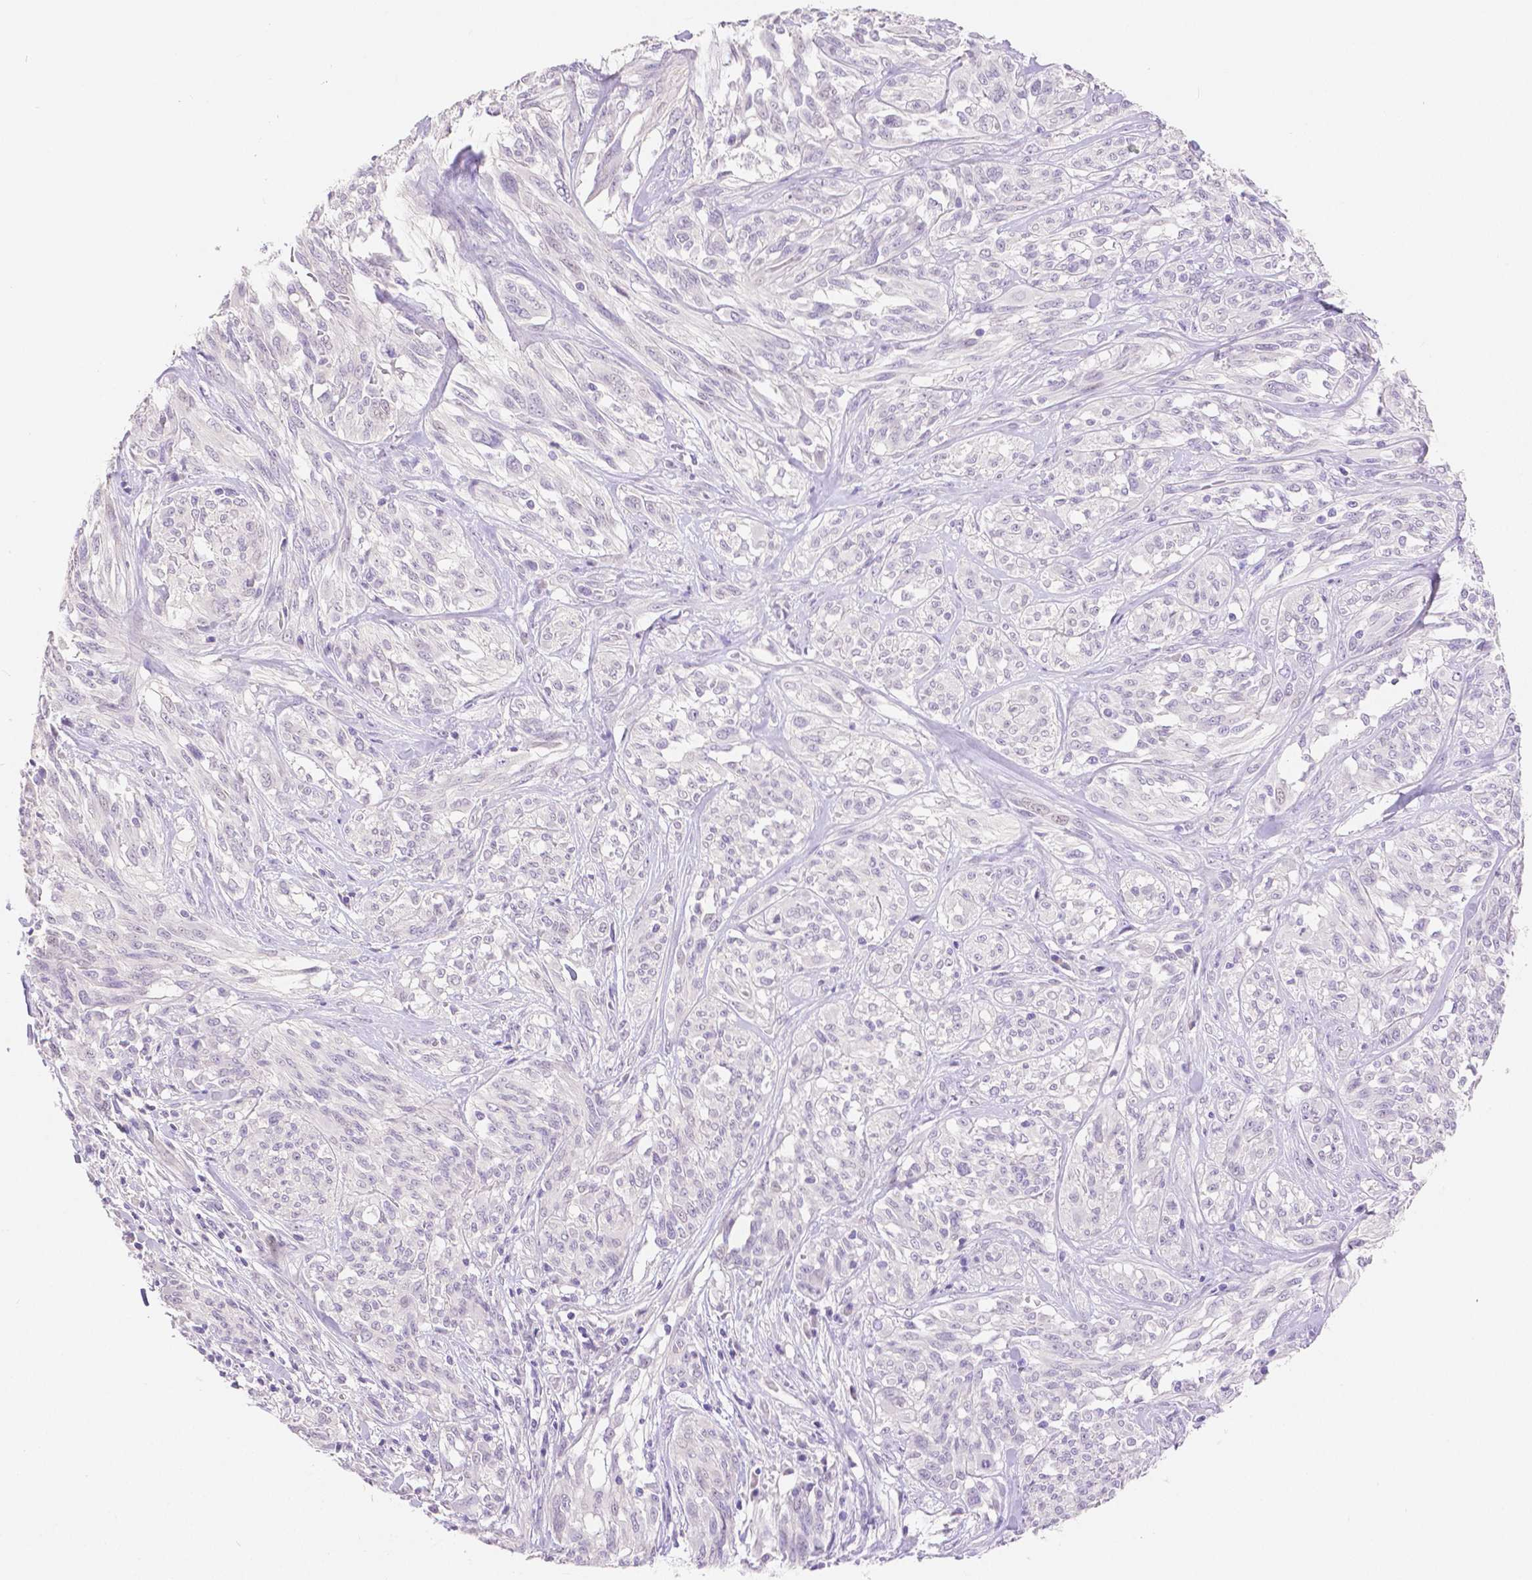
{"staining": {"intensity": "negative", "quantity": "none", "location": "none"}, "tissue": "melanoma", "cell_type": "Tumor cells", "image_type": "cancer", "snomed": [{"axis": "morphology", "description": "Malignant melanoma, NOS"}, {"axis": "topography", "description": "Skin"}], "caption": "An immunohistochemistry (IHC) photomicrograph of melanoma is shown. There is no staining in tumor cells of melanoma.", "gene": "HNF1B", "patient": {"sex": "female", "age": 91}}